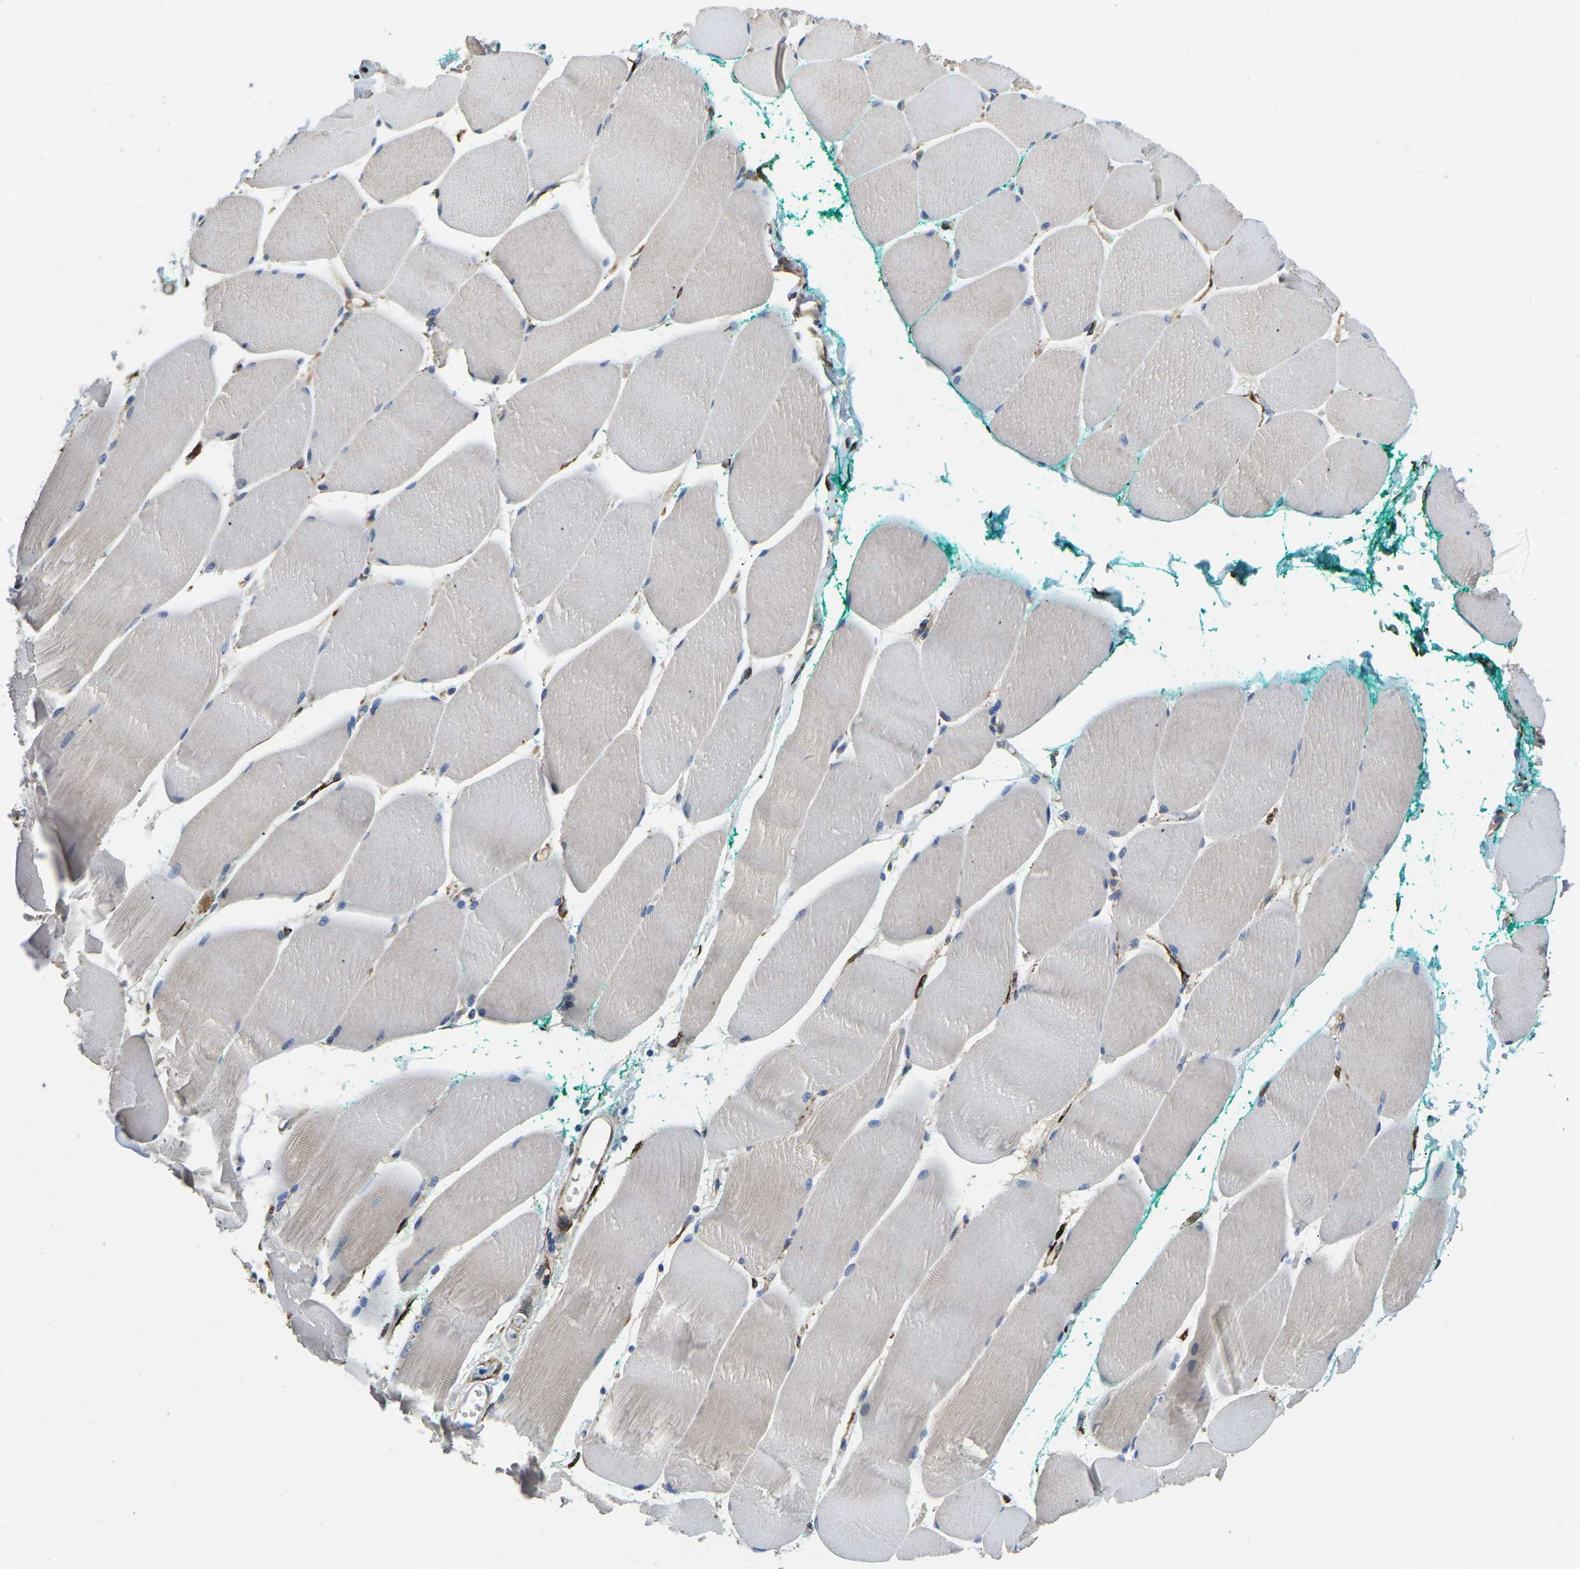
{"staining": {"intensity": "negative", "quantity": "none", "location": "none"}, "tissue": "skeletal muscle", "cell_type": "Myocytes", "image_type": "normal", "snomed": [{"axis": "morphology", "description": "Normal tissue, NOS"}, {"axis": "morphology", "description": "Squamous cell carcinoma, NOS"}, {"axis": "topography", "description": "Skeletal muscle"}], "caption": "This is an immunohistochemistry (IHC) photomicrograph of unremarkable skeletal muscle. There is no staining in myocytes.", "gene": "PDZD8", "patient": {"sex": "male", "age": 51}}